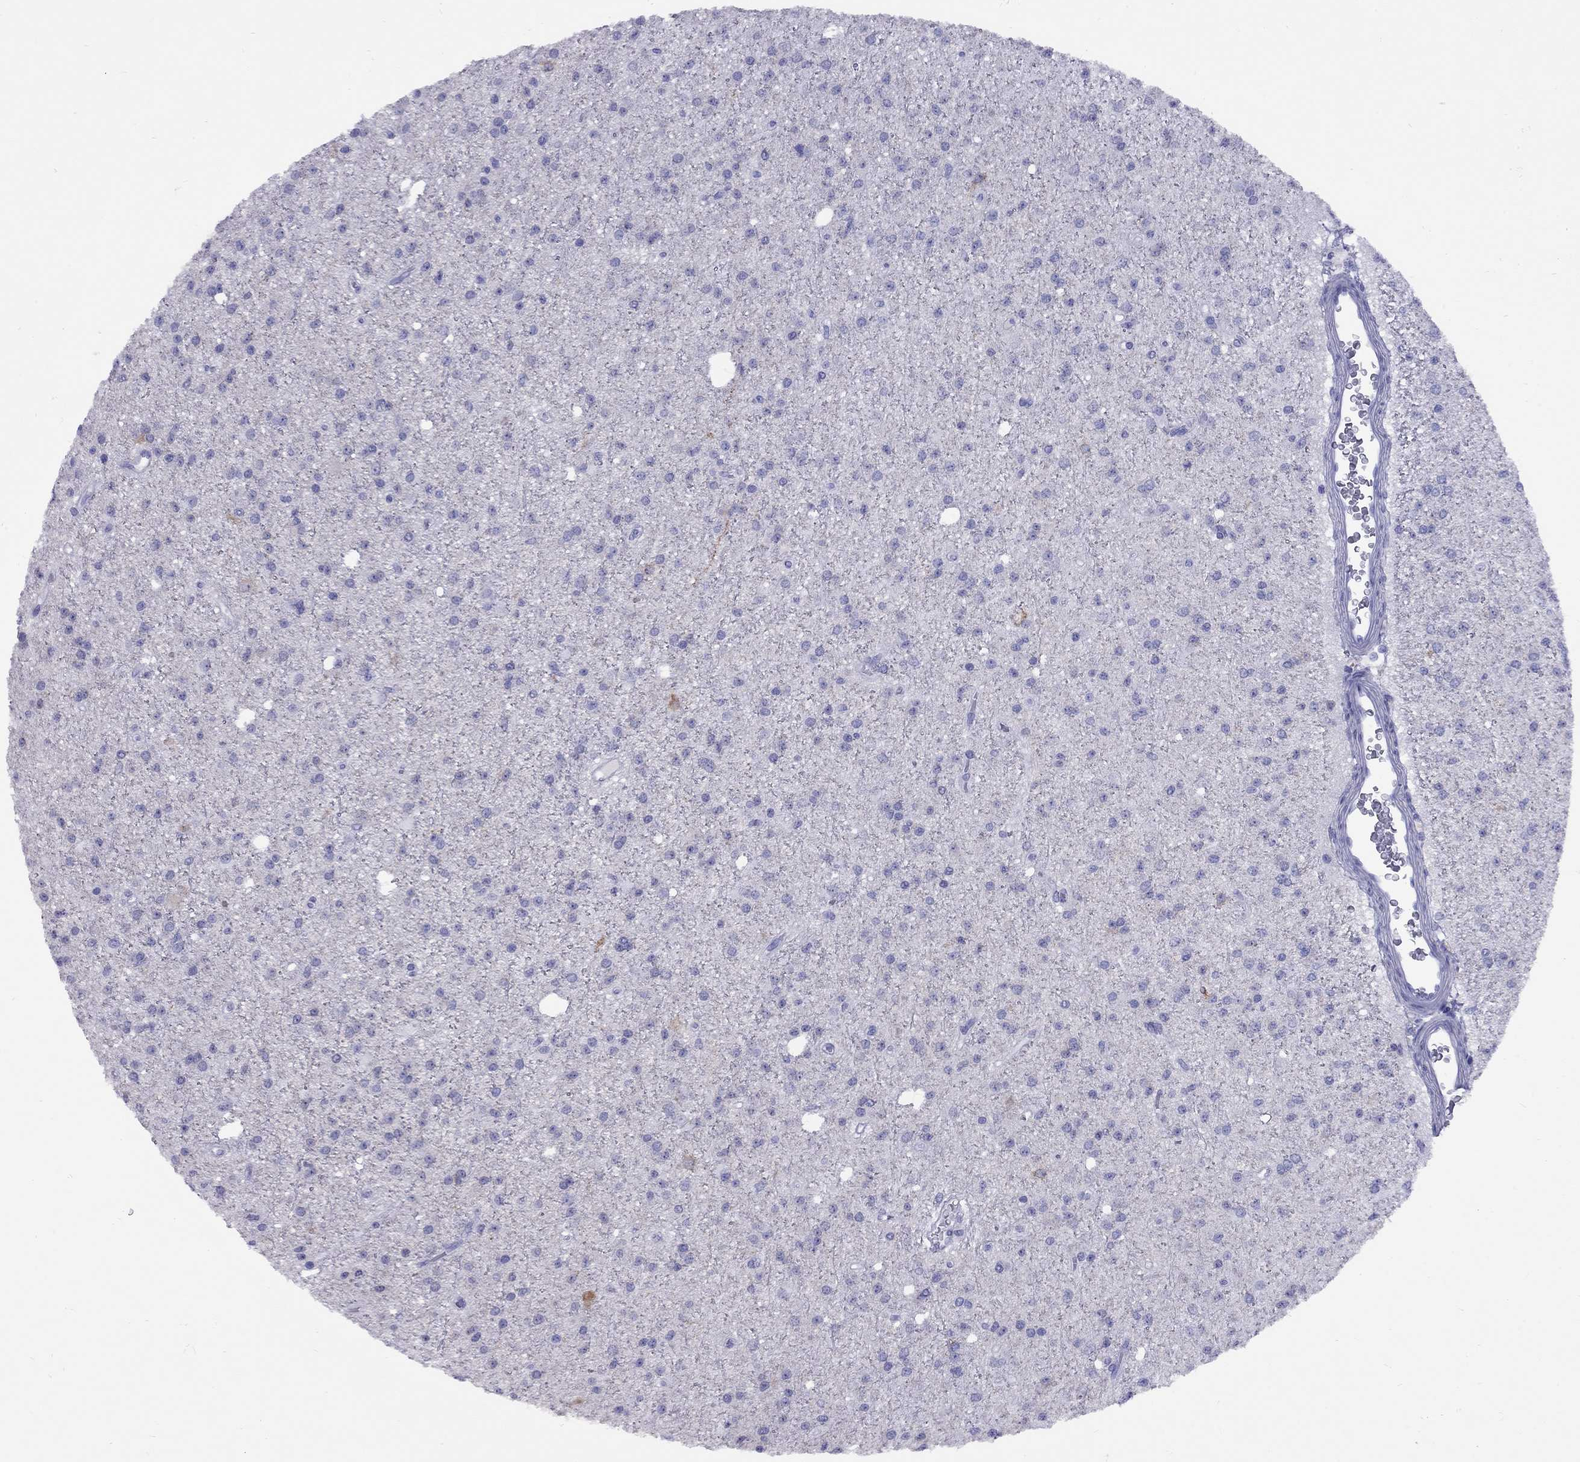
{"staining": {"intensity": "negative", "quantity": "none", "location": "none"}, "tissue": "glioma", "cell_type": "Tumor cells", "image_type": "cancer", "snomed": [{"axis": "morphology", "description": "Glioma, malignant, Low grade"}, {"axis": "topography", "description": "Brain"}], "caption": "Immunohistochemical staining of low-grade glioma (malignant) shows no significant staining in tumor cells.", "gene": "GRIA2", "patient": {"sex": "male", "age": 27}}